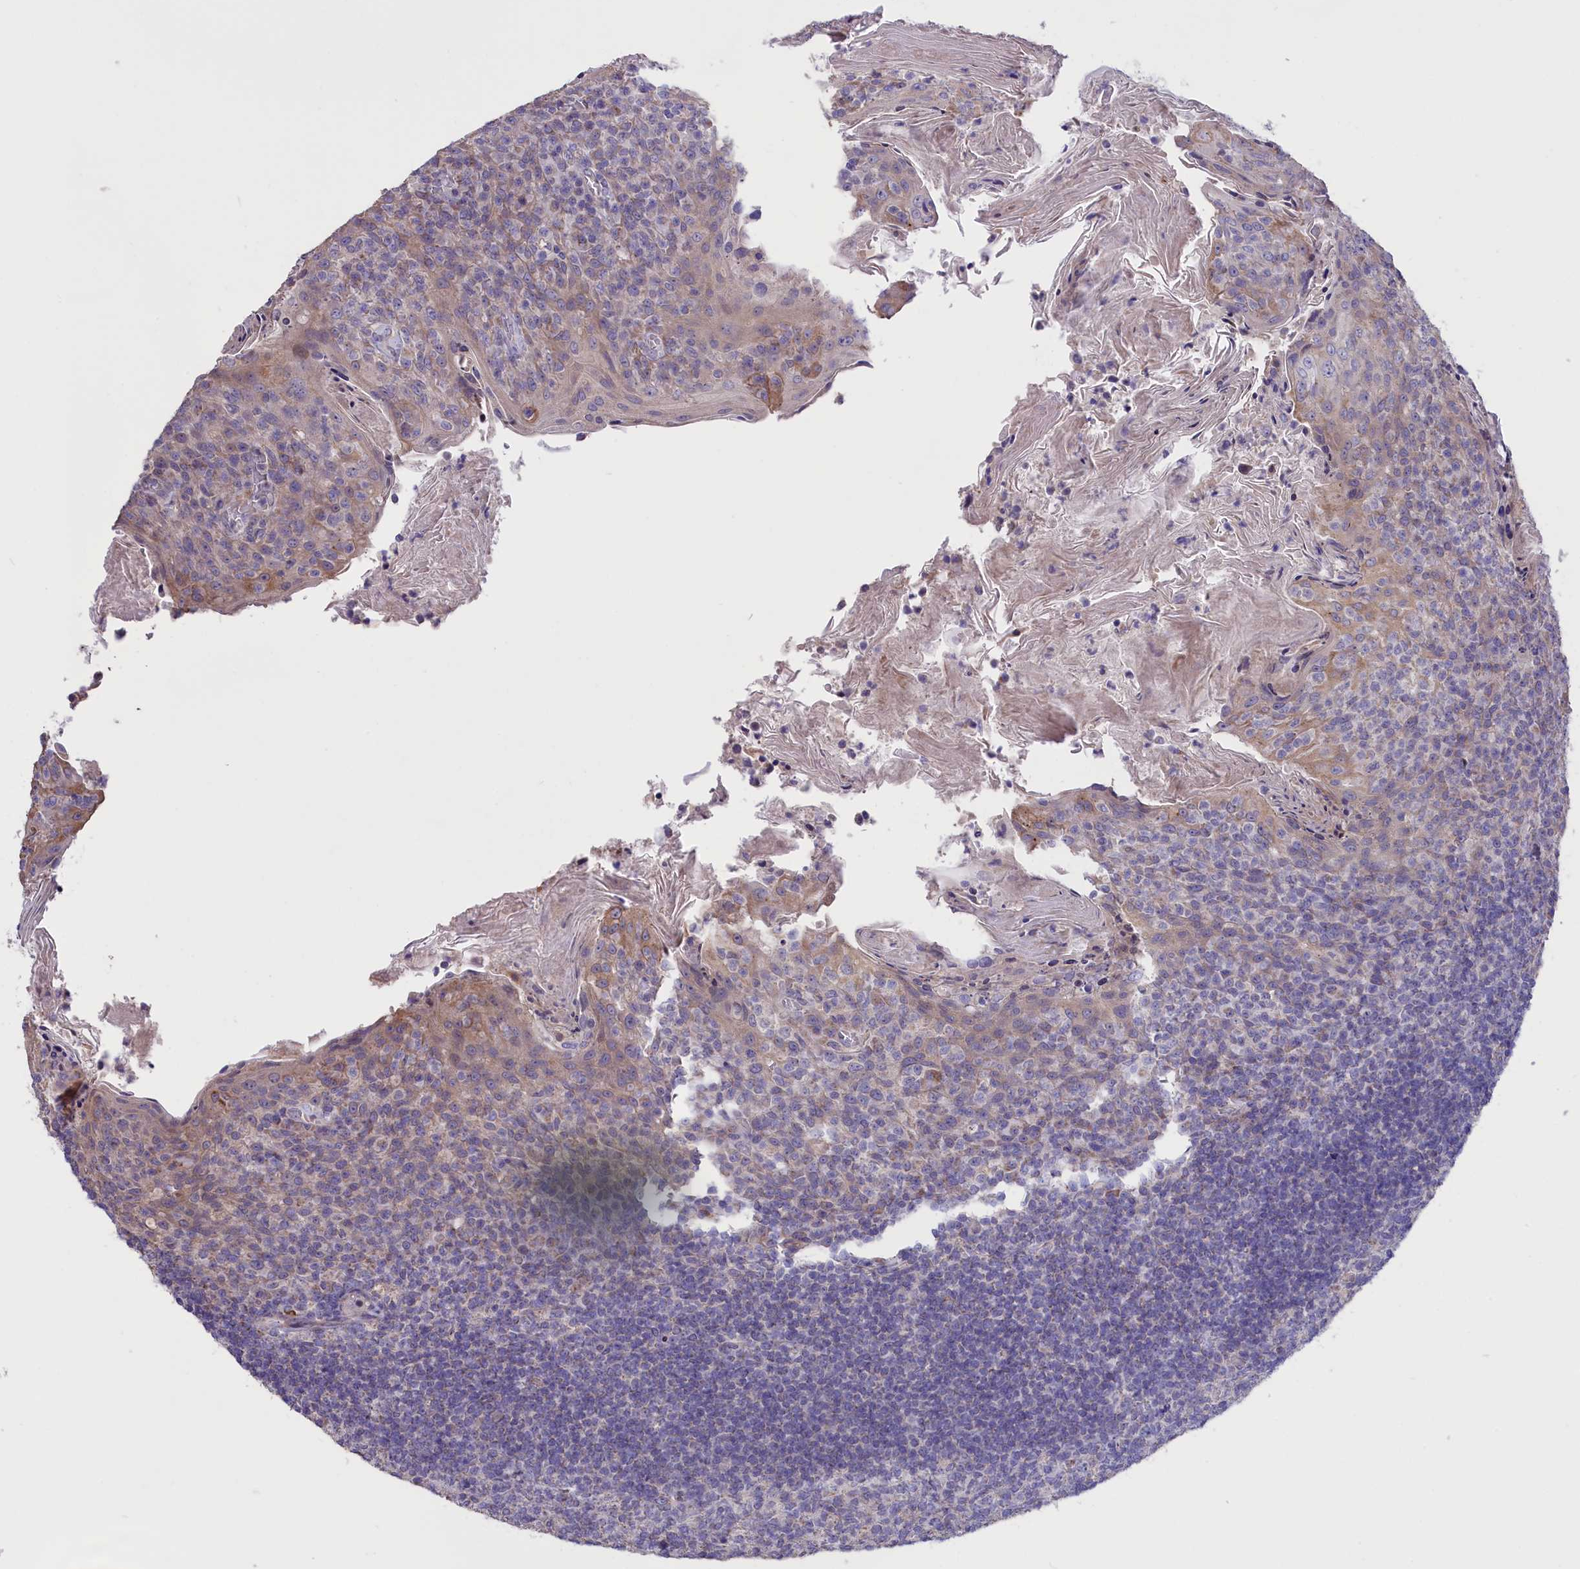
{"staining": {"intensity": "negative", "quantity": "none", "location": "none"}, "tissue": "tonsil", "cell_type": "Germinal center cells", "image_type": "normal", "snomed": [{"axis": "morphology", "description": "Normal tissue, NOS"}, {"axis": "topography", "description": "Tonsil"}], "caption": "Immunohistochemistry of unremarkable human tonsil exhibits no expression in germinal center cells.", "gene": "CYP2U1", "patient": {"sex": "female", "age": 10}}